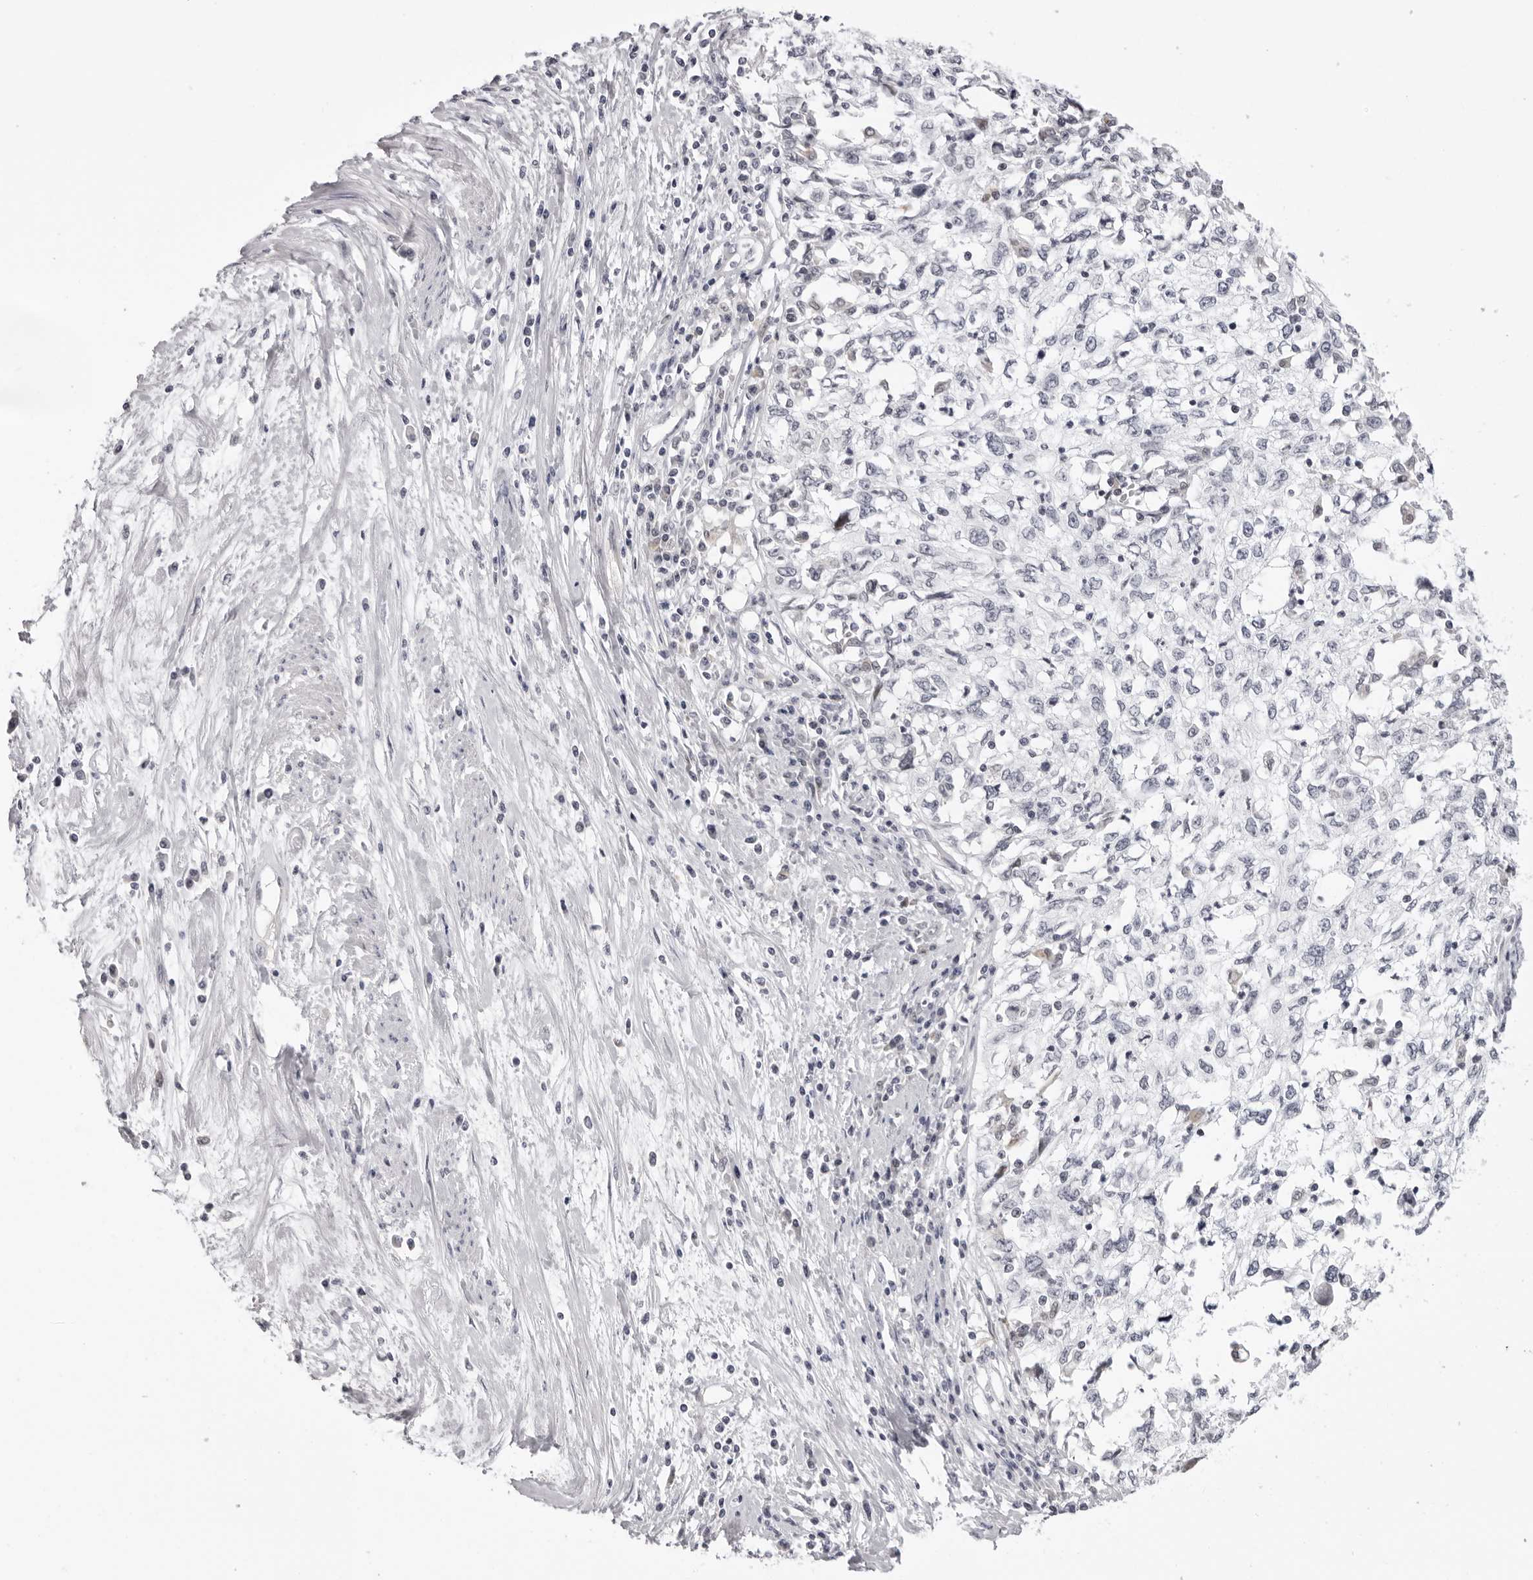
{"staining": {"intensity": "negative", "quantity": "none", "location": "none"}, "tissue": "cervical cancer", "cell_type": "Tumor cells", "image_type": "cancer", "snomed": [{"axis": "morphology", "description": "Squamous cell carcinoma, NOS"}, {"axis": "topography", "description": "Cervix"}], "caption": "Human cervical cancer (squamous cell carcinoma) stained for a protein using immunohistochemistry displays no positivity in tumor cells.", "gene": "SUGCT", "patient": {"sex": "female", "age": 57}}